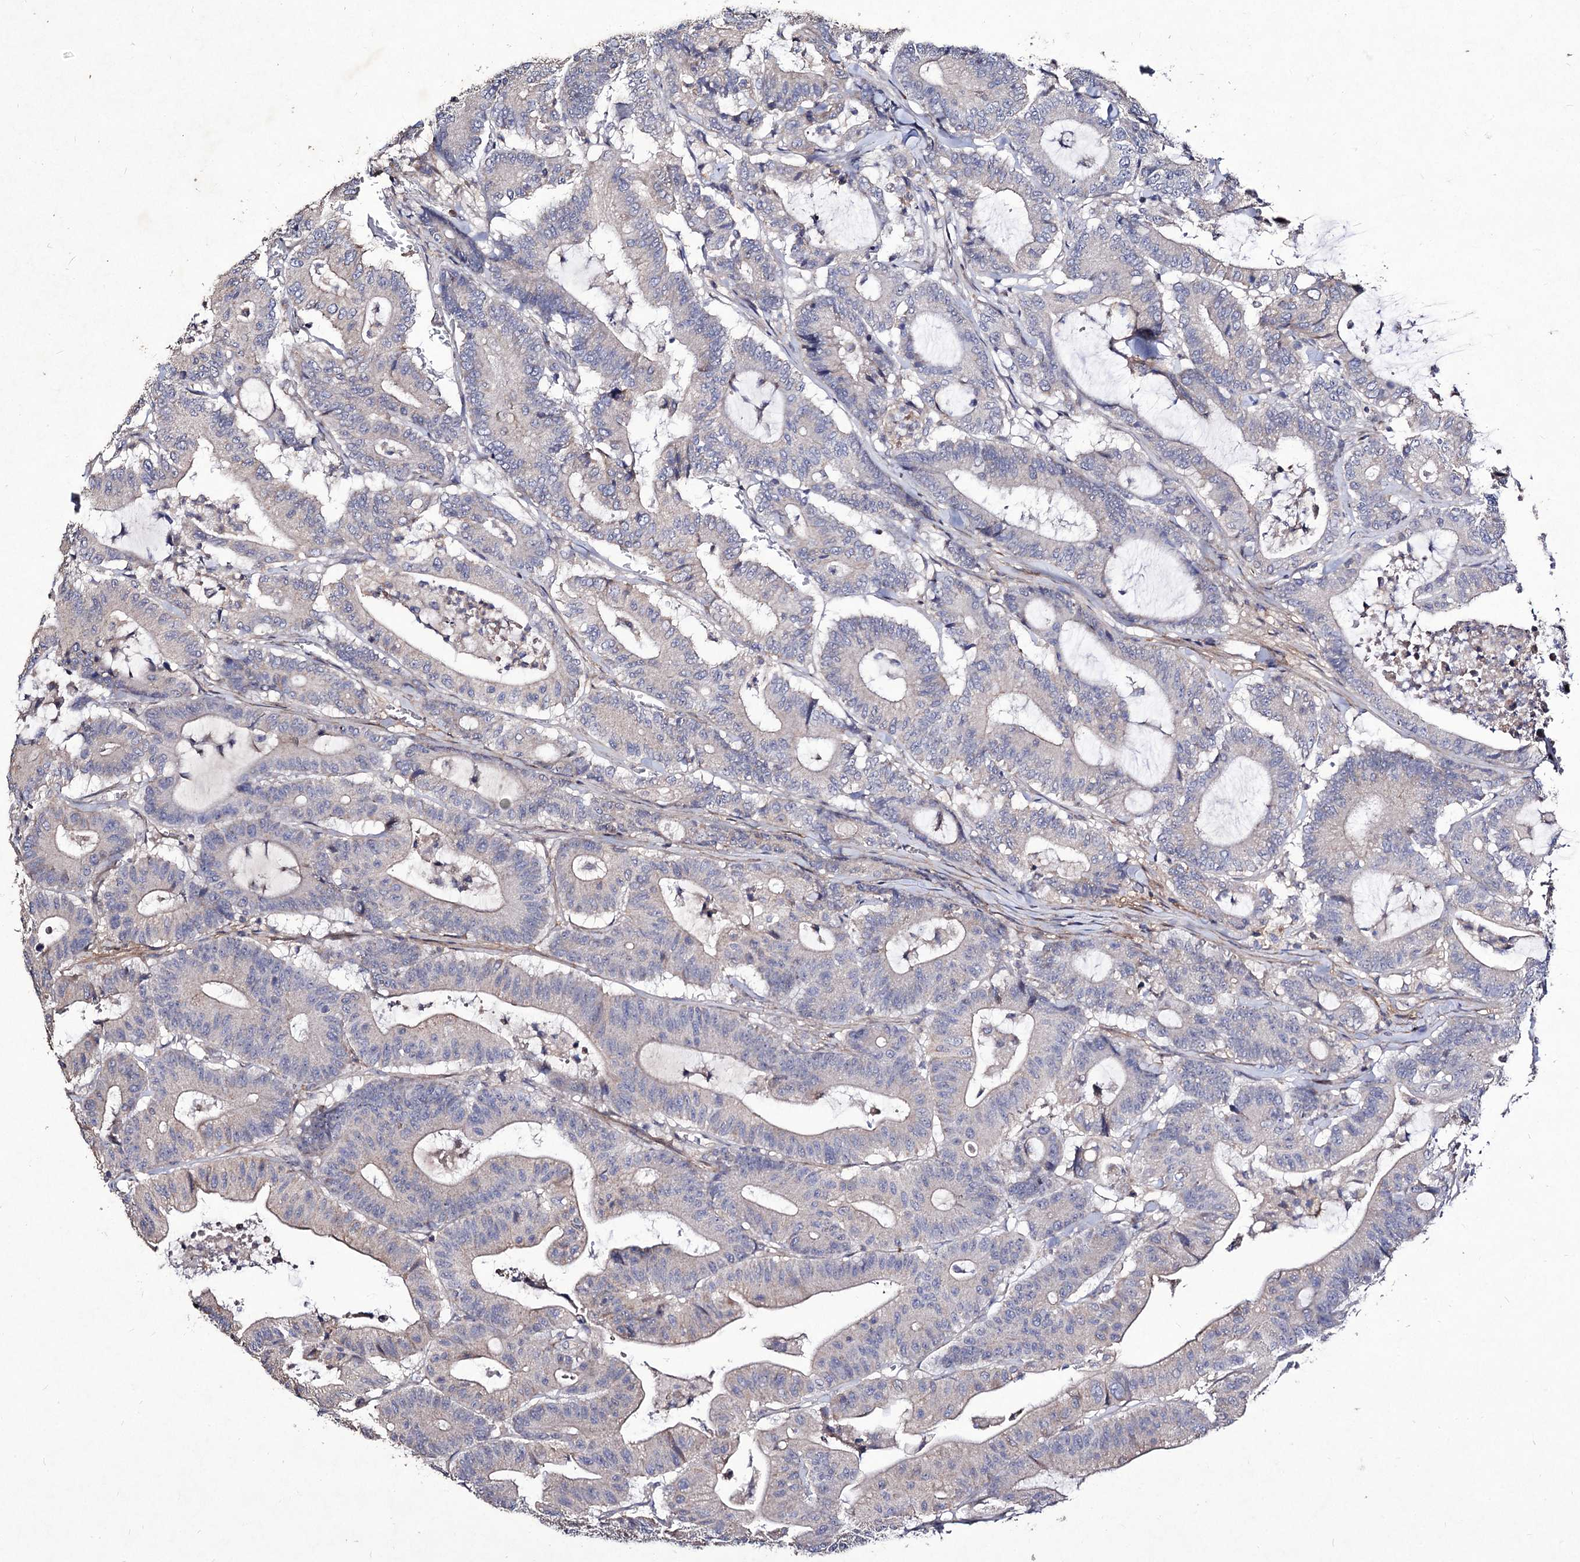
{"staining": {"intensity": "negative", "quantity": "none", "location": "none"}, "tissue": "colorectal cancer", "cell_type": "Tumor cells", "image_type": "cancer", "snomed": [{"axis": "morphology", "description": "Adenocarcinoma, NOS"}, {"axis": "topography", "description": "Colon"}], "caption": "The immunohistochemistry (IHC) photomicrograph has no significant staining in tumor cells of colorectal adenocarcinoma tissue. (DAB (3,3'-diaminobenzidine) IHC visualized using brightfield microscopy, high magnification).", "gene": "MYO1H", "patient": {"sex": "female", "age": 84}}